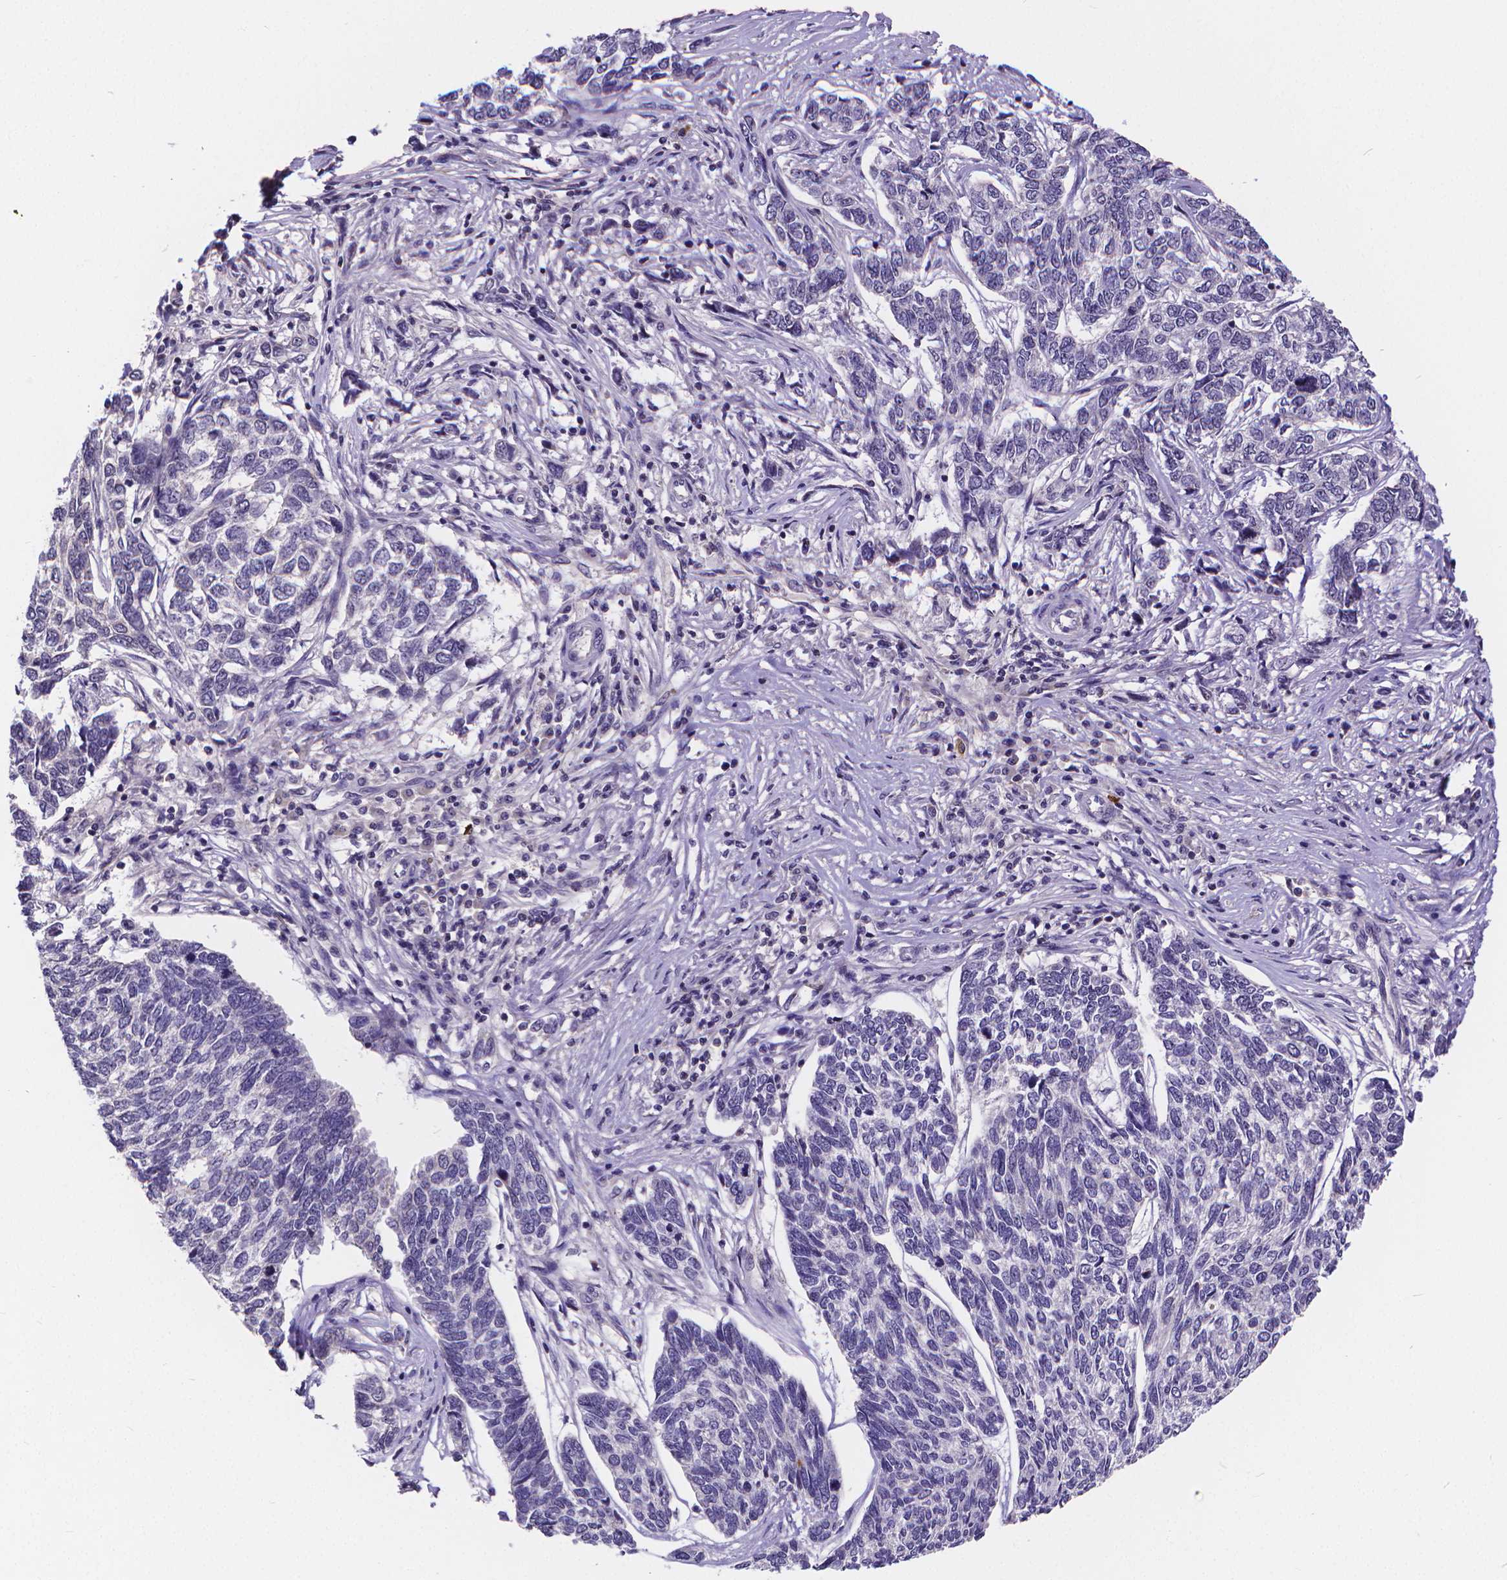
{"staining": {"intensity": "negative", "quantity": "none", "location": "none"}, "tissue": "skin cancer", "cell_type": "Tumor cells", "image_type": "cancer", "snomed": [{"axis": "morphology", "description": "Basal cell carcinoma"}, {"axis": "topography", "description": "Skin"}], "caption": "IHC micrograph of human skin cancer (basal cell carcinoma) stained for a protein (brown), which displays no expression in tumor cells.", "gene": "GLRB", "patient": {"sex": "female", "age": 65}}